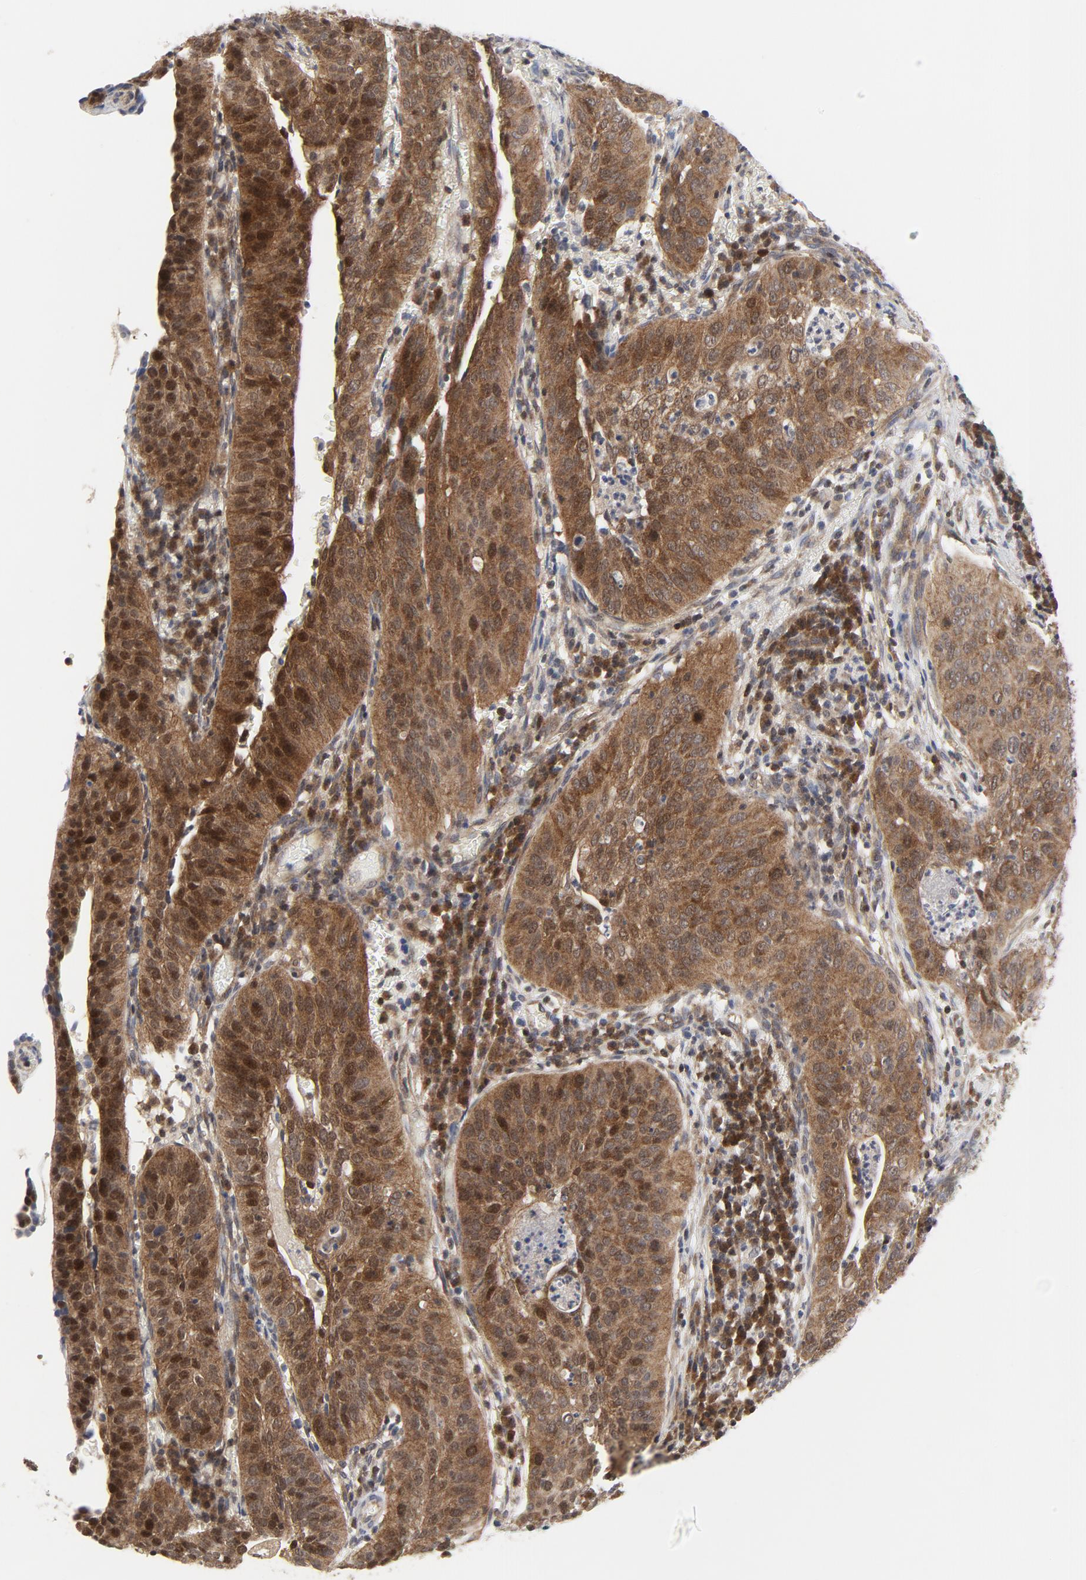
{"staining": {"intensity": "moderate", "quantity": ">75%", "location": "cytoplasmic/membranous,nuclear"}, "tissue": "cervical cancer", "cell_type": "Tumor cells", "image_type": "cancer", "snomed": [{"axis": "morphology", "description": "Squamous cell carcinoma, NOS"}, {"axis": "topography", "description": "Cervix"}], "caption": "Human cervical cancer (squamous cell carcinoma) stained with a brown dye reveals moderate cytoplasmic/membranous and nuclear positive expression in approximately >75% of tumor cells.", "gene": "MAP2K7", "patient": {"sex": "female", "age": 39}}